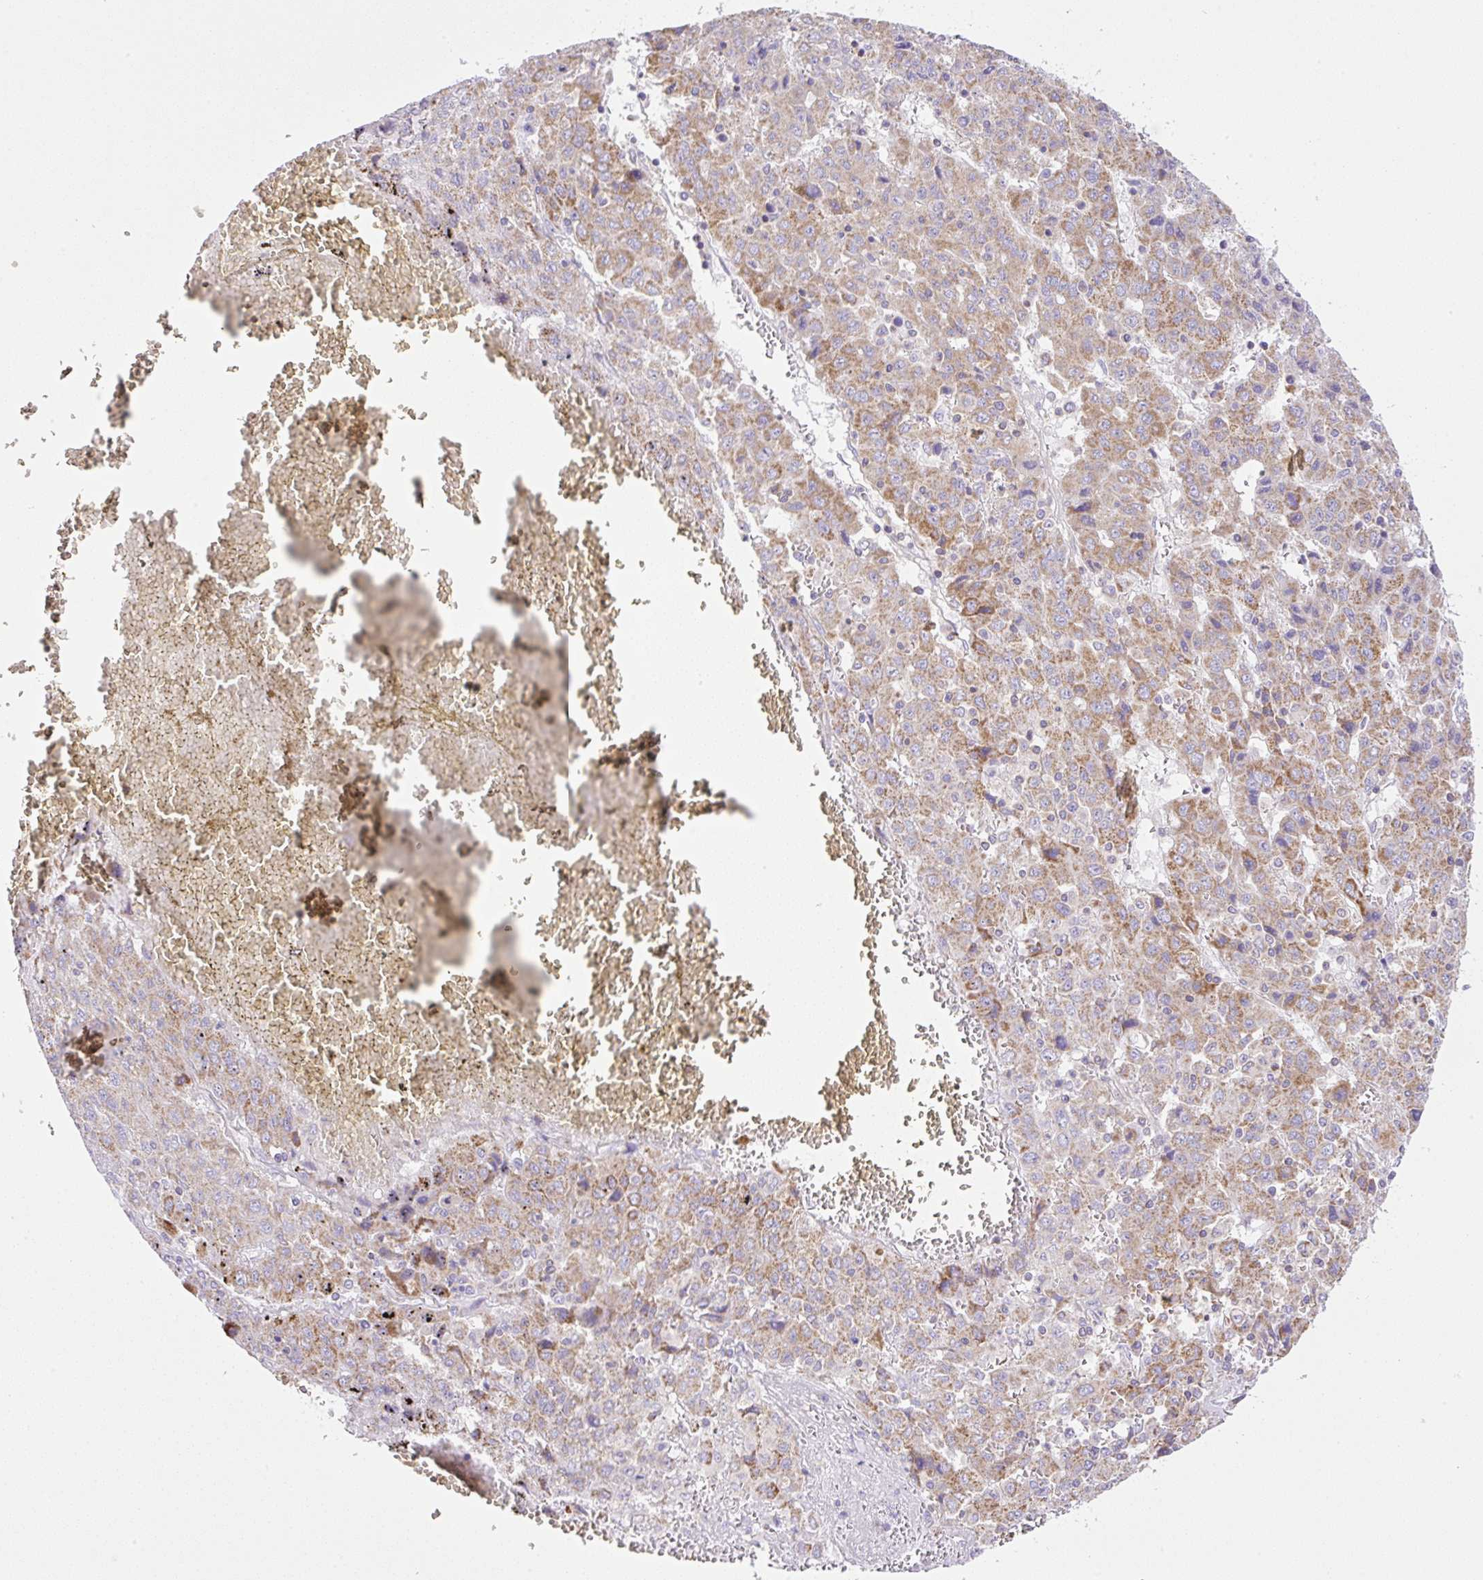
{"staining": {"intensity": "weak", "quantity": ">75%", "location": "cytoplasmic/membranous"}, "tissue": "liver cancer", "cell_type": "Tumor cells", "image_type": "cancer", "snomed": [{"axis": "morphology", "description": "Carcinoma, Hepatocellular, NOS"}, {"axis": "topography", "description": "Liver"}], "caption": "A histopathology image of liver cancer stained for a protein reveals weak cytoplasmic/membranous brown staining in tumor cells. Using DAB (3,3'-diaminobenzidine) (brown) and hematoxylin (blue) stains, captured at high magnification using brightfield microscopy.", "gene": "NF1", "patient": {"sex": "female", "age": 53}}